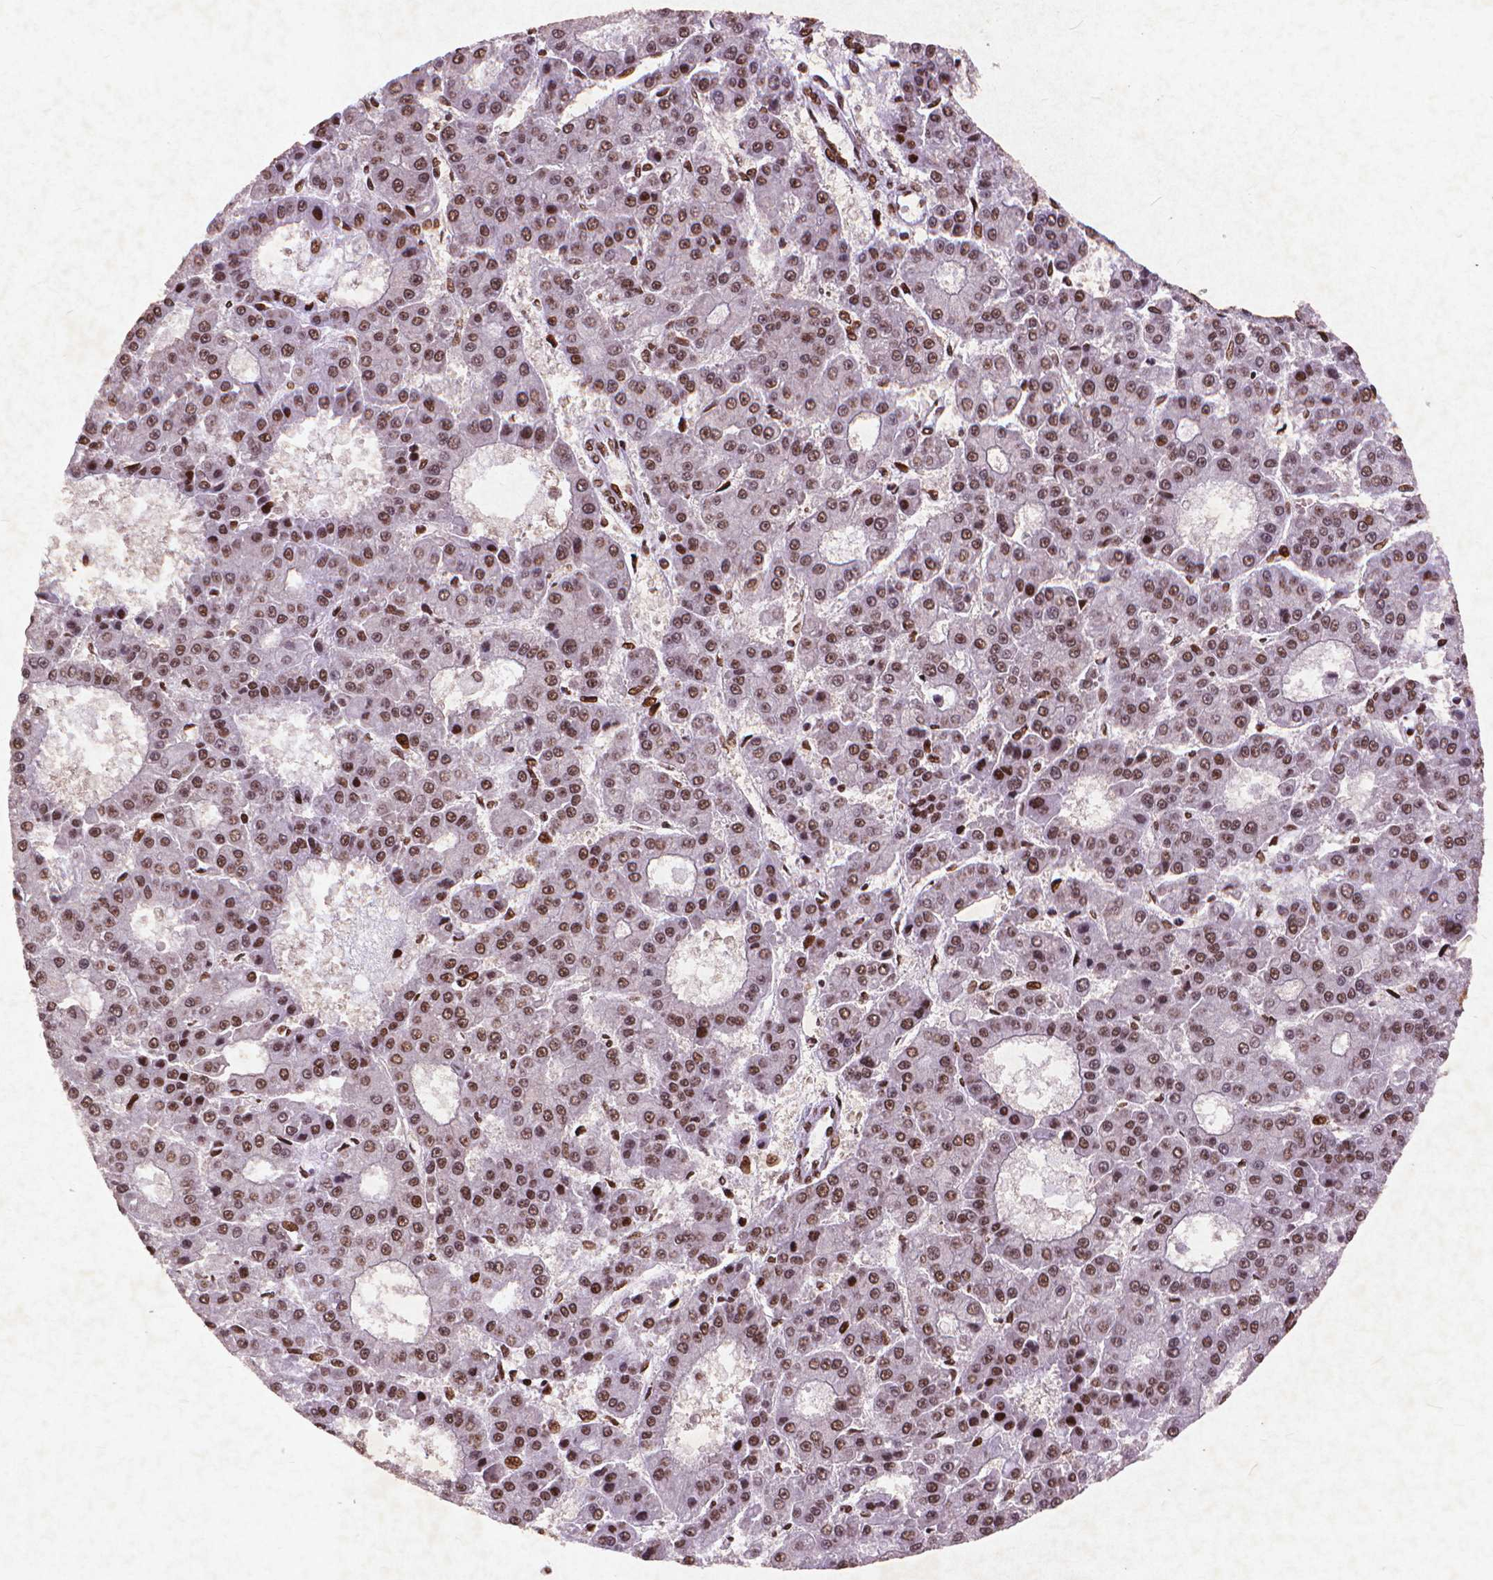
{"staining": {"intensity": "moderate", "quantity": ">75%", "location": "nuclear"}, "tissue": "liver cancer", "cell_type": "Tumor cells", "image_type": "cancer", "snomed": [{"axis": "morphology", "description": "Carcinoma, Hepatocellular, NOS"}, {"axis": "topography", "description": "Liver"}], "caption": "Moderate nuclear staining for a protein is seen in approximately >75% of tumor cells of liver cancer using immunohistochemistry (IHC).", "gene": "CITED2", "patient": {"sex": "male", "age": 70}}